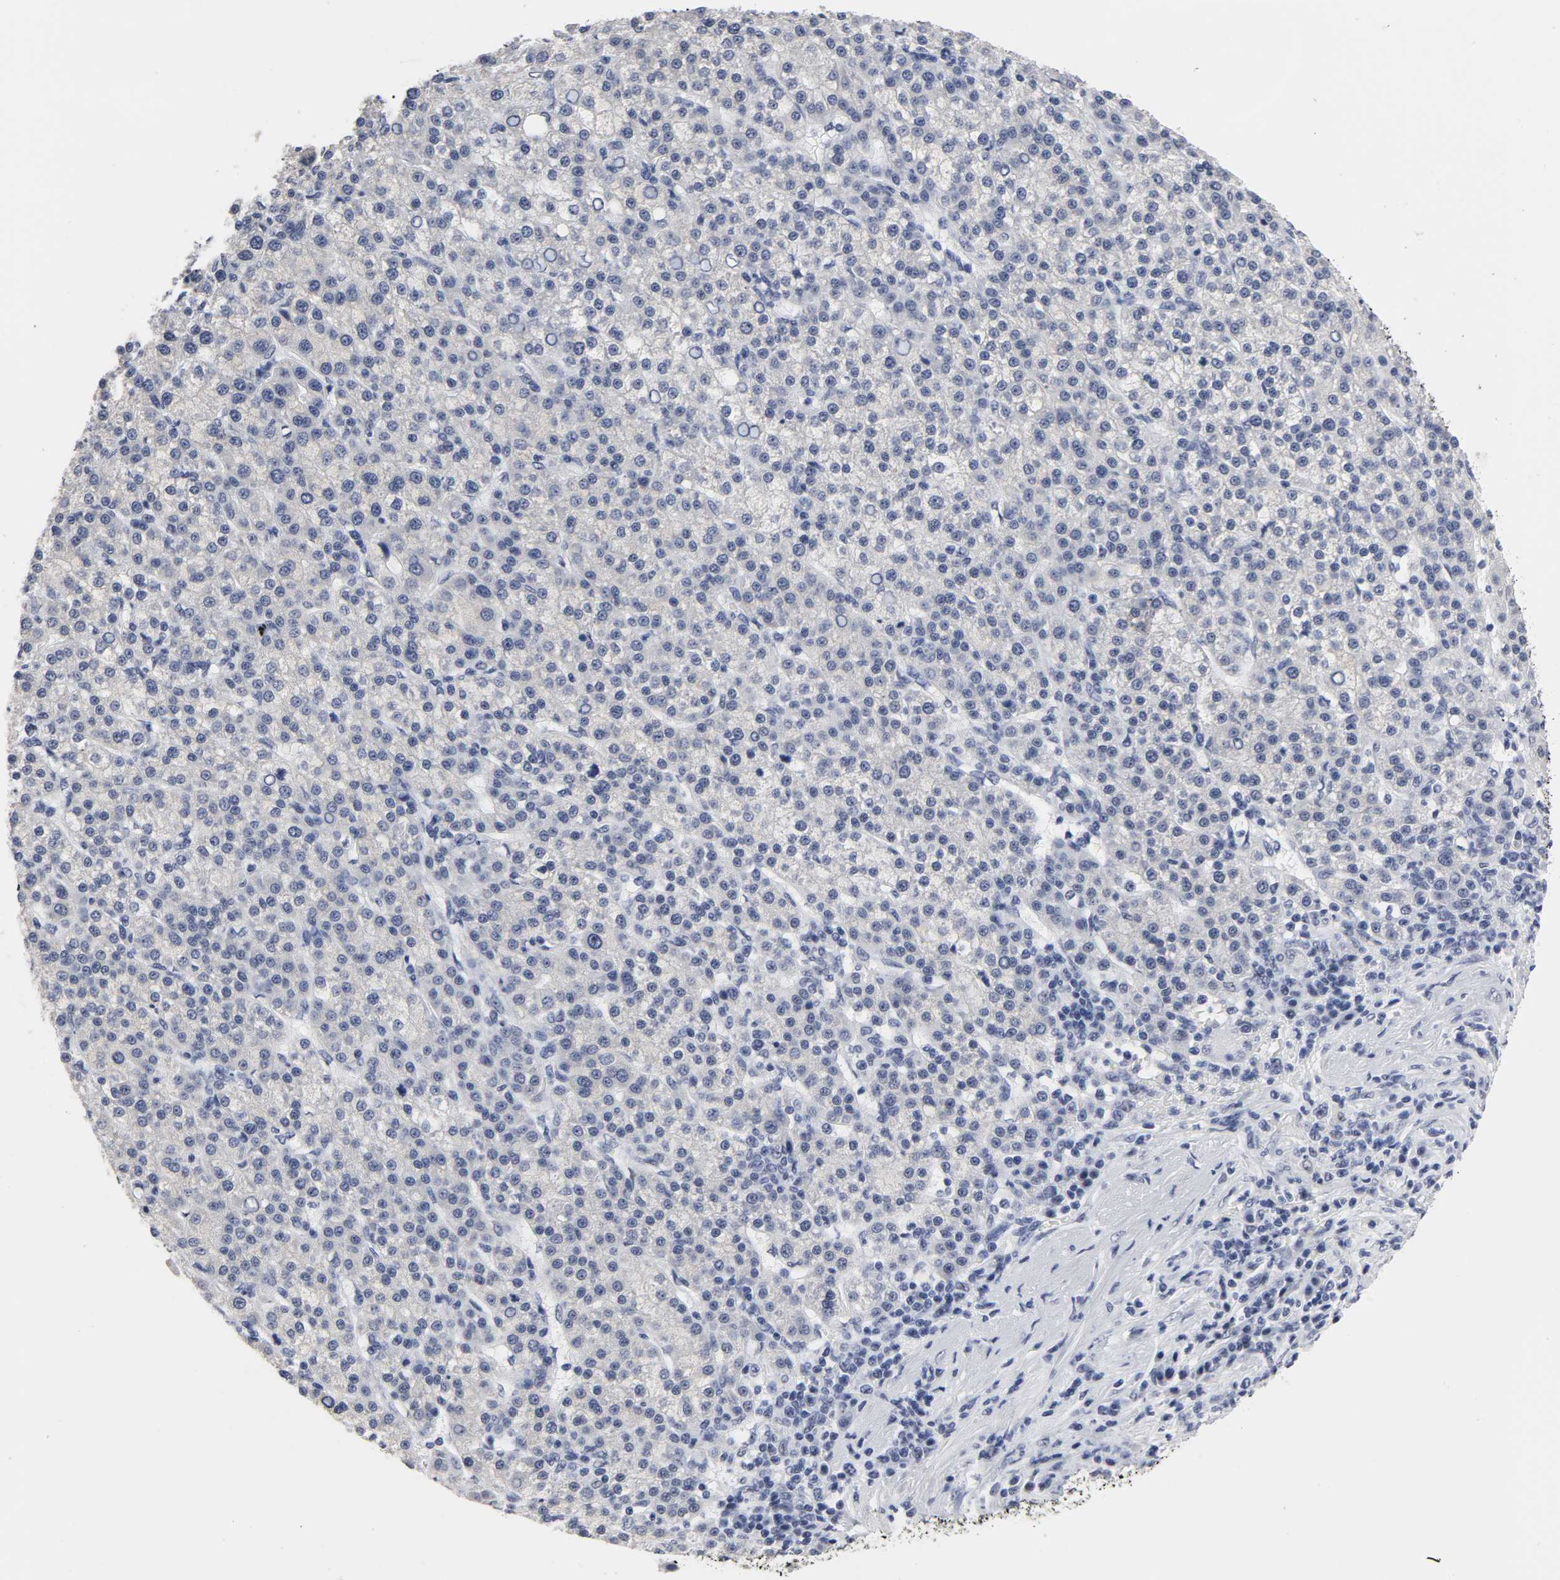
{"staining": {"intensity": "negative", "quantity": "none", "location": "none"}, "tissue": "liver cancer", "cell_type": "Tumor cells", "image_type": "cancer", "snomed": [{"axis": "morphology", "description": "Carcinoma, Hepatocellular, NOS"}, {"axis": "topography", "description": "Liver"}], "caption": "High magnification brightfield microscopy of liver cancer (hepatocellular carcinoma) stained with DAB (3,3'-diaminobenzidine) (brown) and counterstained with hematoxylin (blue): tumor cells show no significant staining. (DAB (3,3'-diaminobenzidine) immunohistochemistry (IHC) with hematoxylin counter stain).", "gene": "GRHL2", "patient": {"sex": "female", "age": 58}}